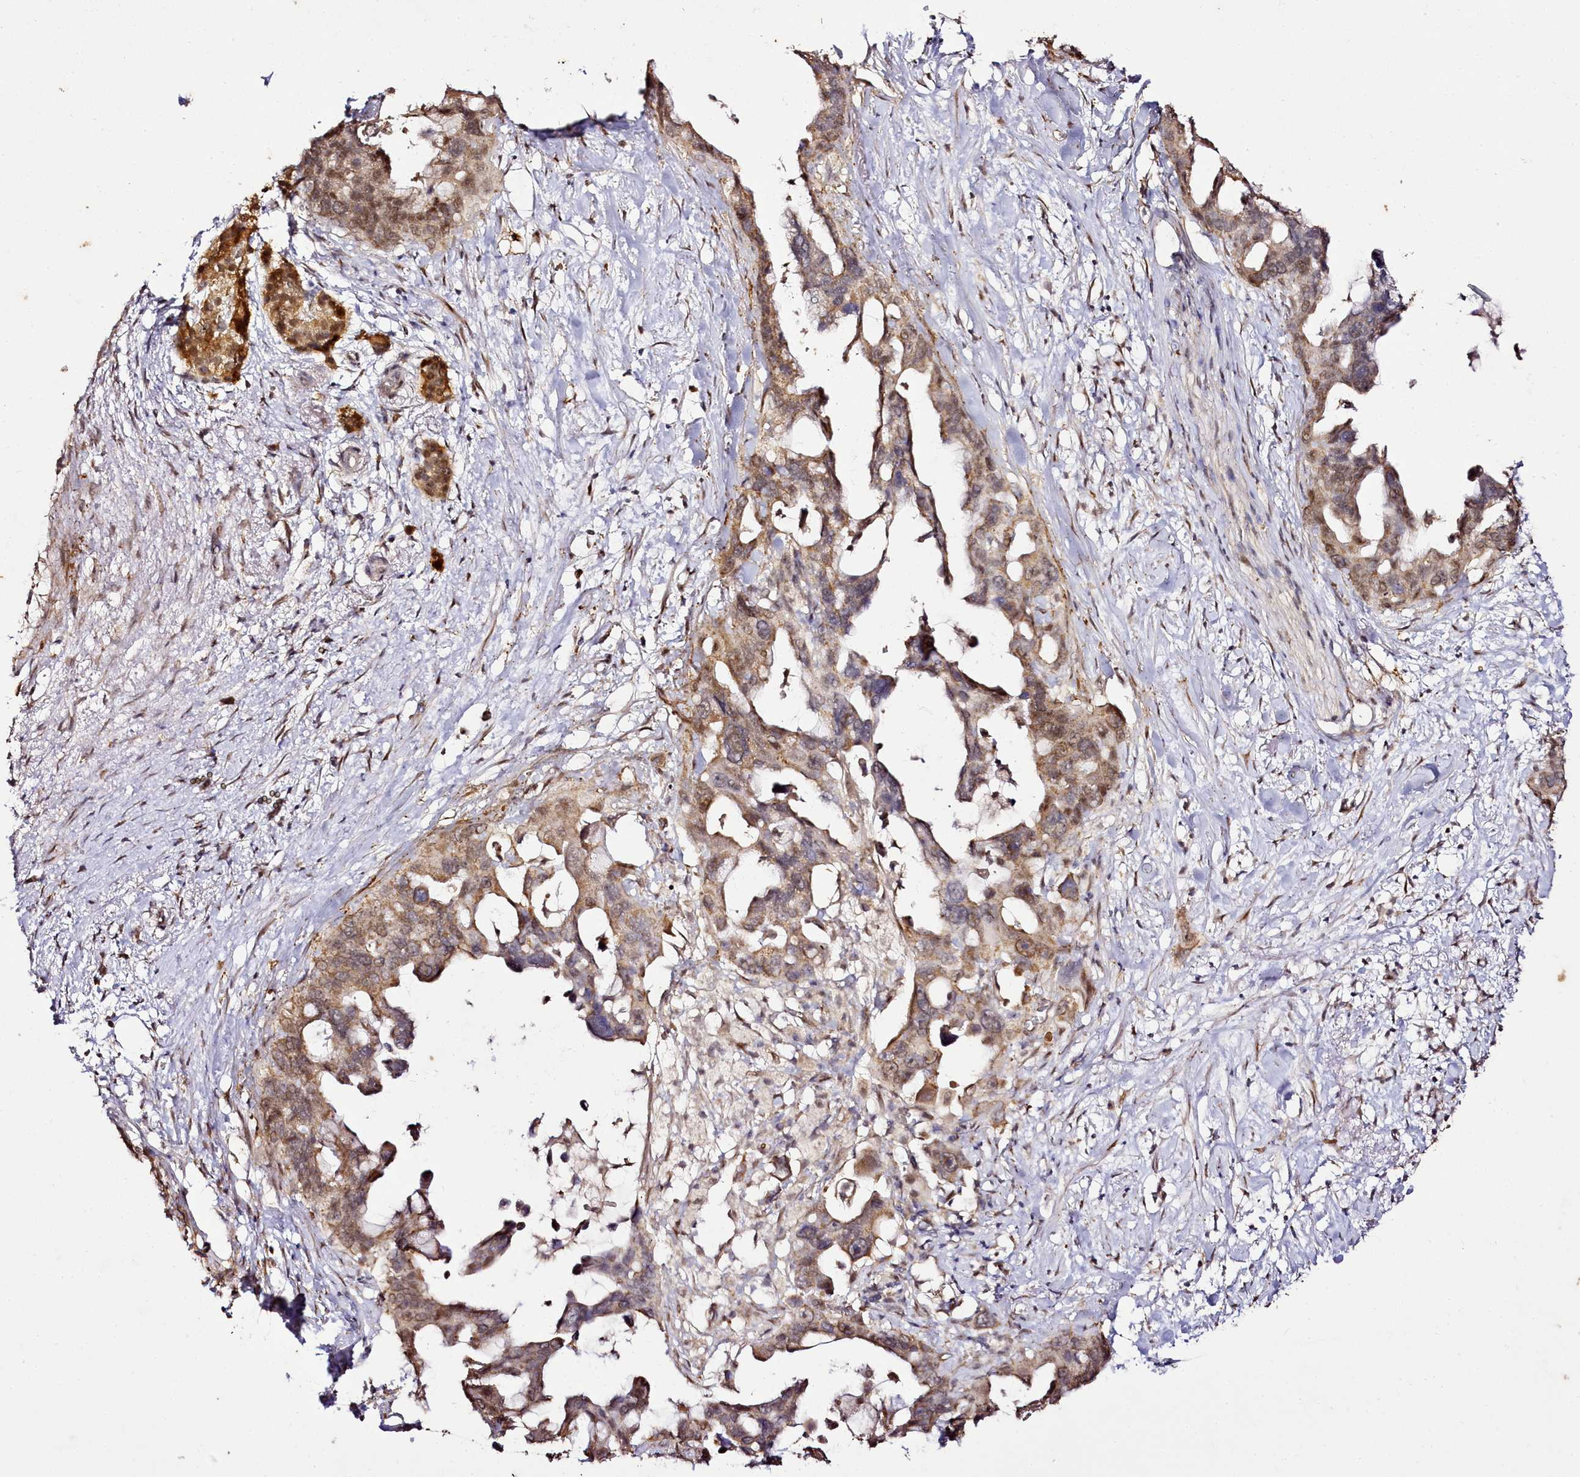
{"staining": {"intensity": "moderate", "quantity": ">75%", "location": "cytoplasmic/membranous"}, "tissue": "pancreatic cancer", "cell_type": "Tumor cells", "image_type": "cancer", "snomed": [{"axis": "morphology", "description": "Adenocarcinoma, NOS"}, {"axis": "topography", "description": "Pancreas"}], "caption": "The immunohistochemical stain labels moderate cytoplasmic/membranous expression in tumor cells of pancreatic adenocarcinoma tissue. The protein is stained brown, and the nuclei are stained in blue (DAB (3,3'-diaminobenzidine) IHC with brightfield microscopy, high magnification).", "gene": "EDIL3", "patient": {"sex": "female", "age": 83}}